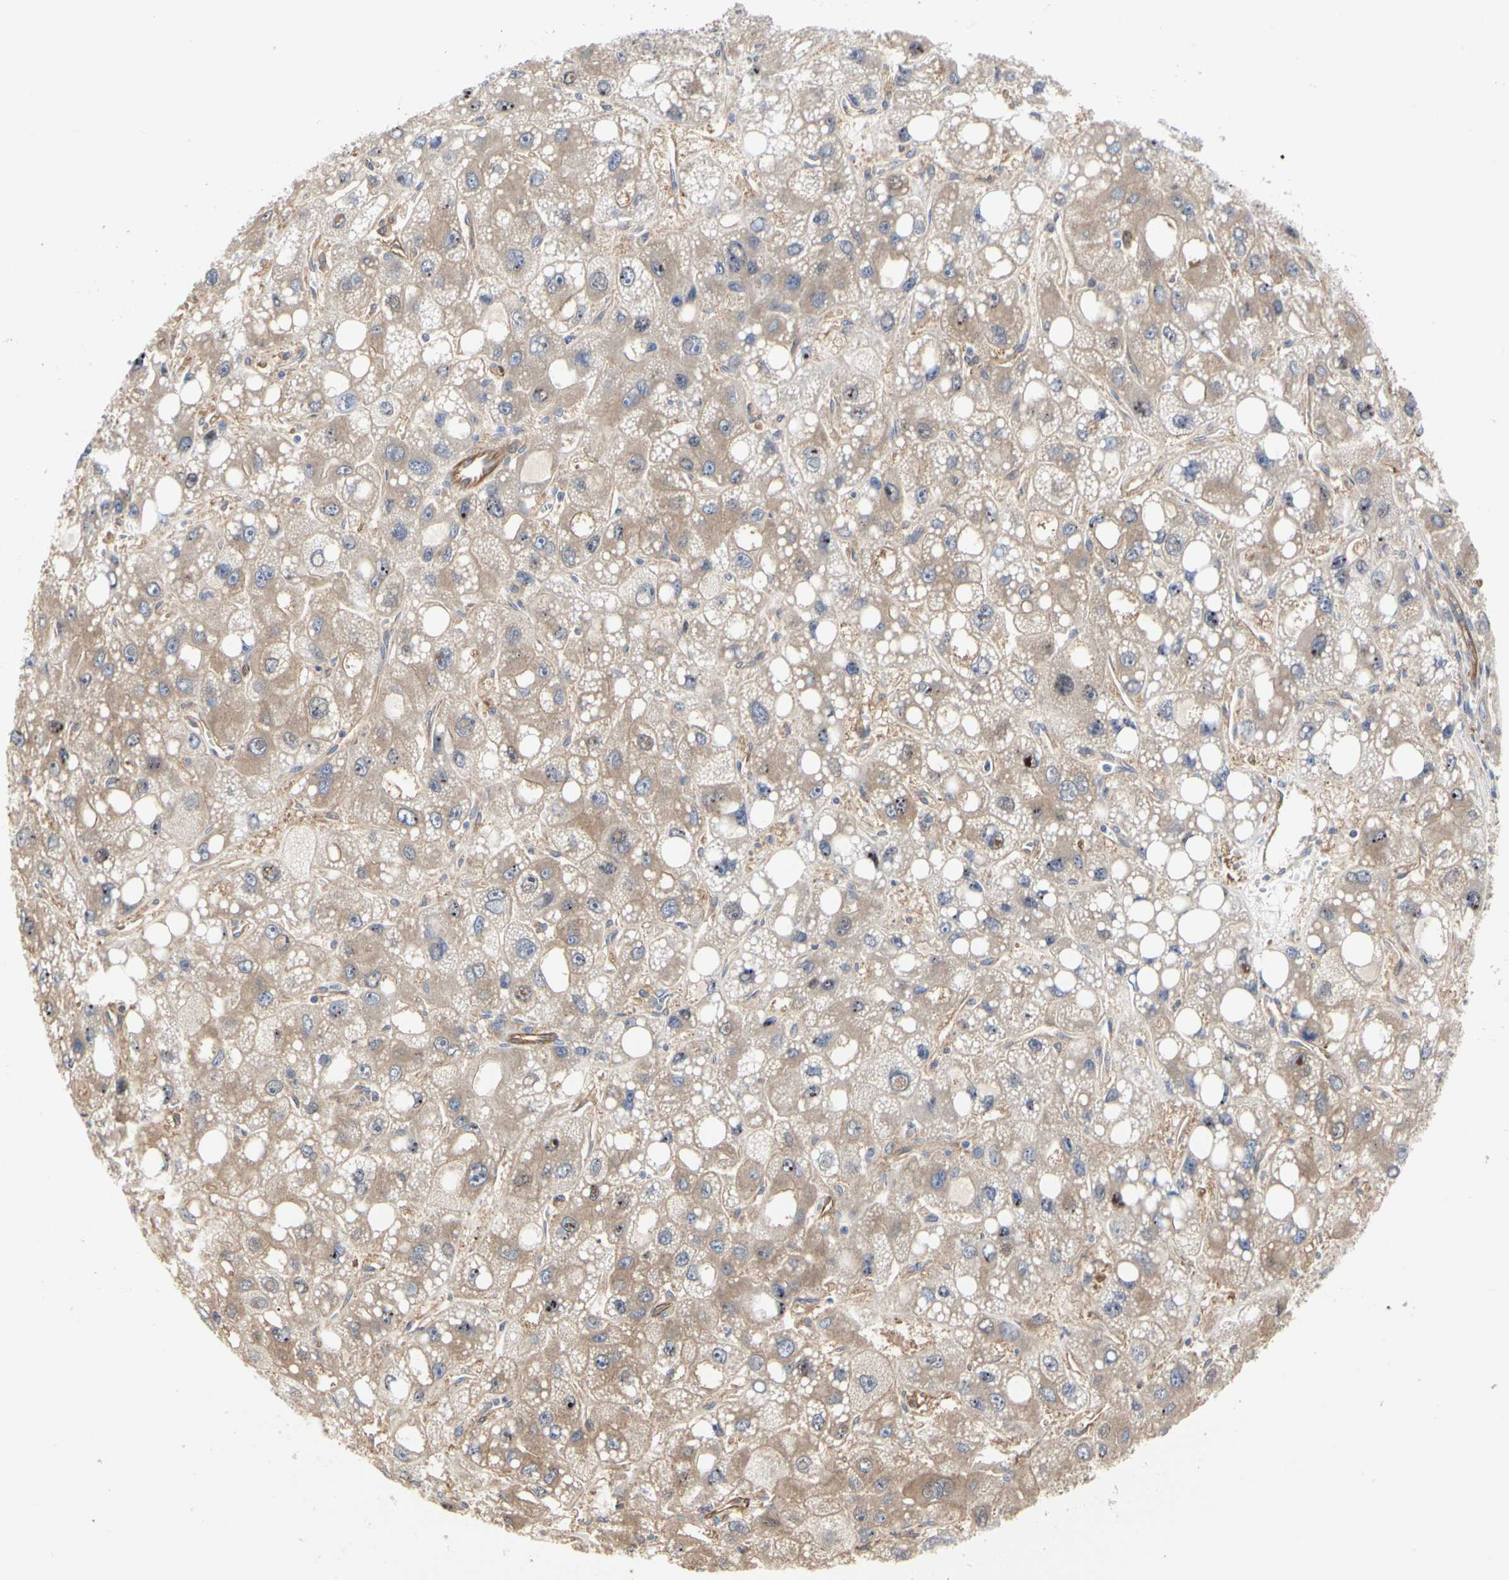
{"staining": {"intensity": "moderate", "quantity": ">75%", "location": "cytoplasmic/membranous"}, "tissue": "liver cancer", "cell_type": "Tumor cells", "image_type": "cancer", "snomed": [{"axis": "morphology", "description": "Carcinoma, Hepatocellular, NOS"}, {"axis": "topography", "description": "Liver"}], "caption": "A micrograph showing moderate cytoplasmic/membranous expression in approximately >75% of tumor cells in liver cancer, as visualized by brown immunohistochemical staining.", "gene": "C3orf52", "patient": {"sex": "male", "age": 55}}